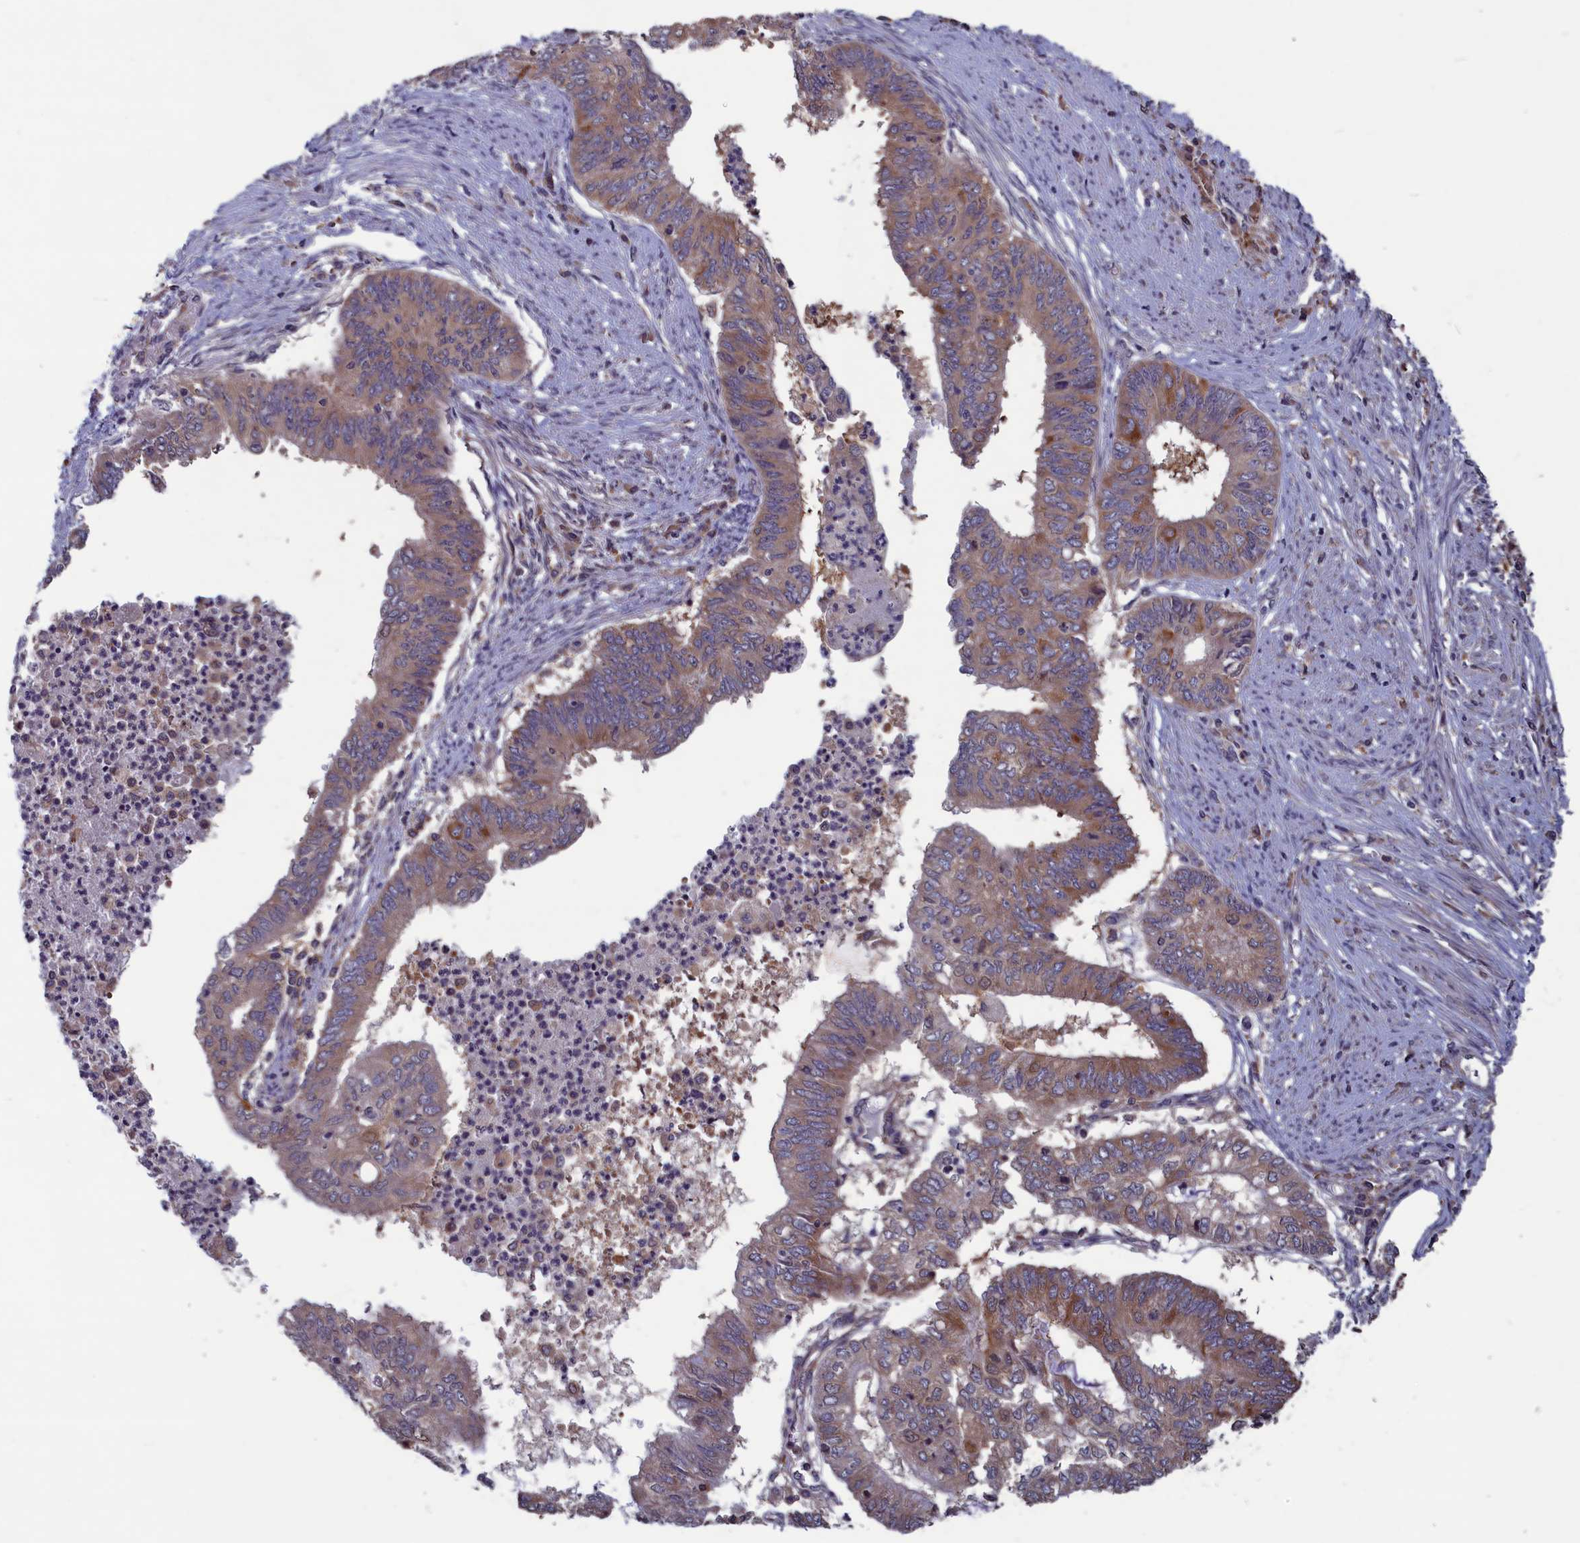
{"staining": {"intensity": "weak", "quantity": "25%-75%", "location": "cytoplasmic/membranous"}, "tissue": "endometrial cancer", "cell_type": "Tumor cells", "image_type": "cancer", "snomed": [{"axis": "morphology", "description": "Adenocarcinoma, NOS"}, {"axis": "topography", "description": "Endometrium"}], "caption": "IHC micrograph of human adenocarcinoma (endometrial) stained for a protein (brown), which exhibits low levels of weak cytoplasmic/membranous positivity in approximately 25%-75% of tumor cells.", "gene": "CACTIN", "patient": {"sex": "female", "age": 68}}